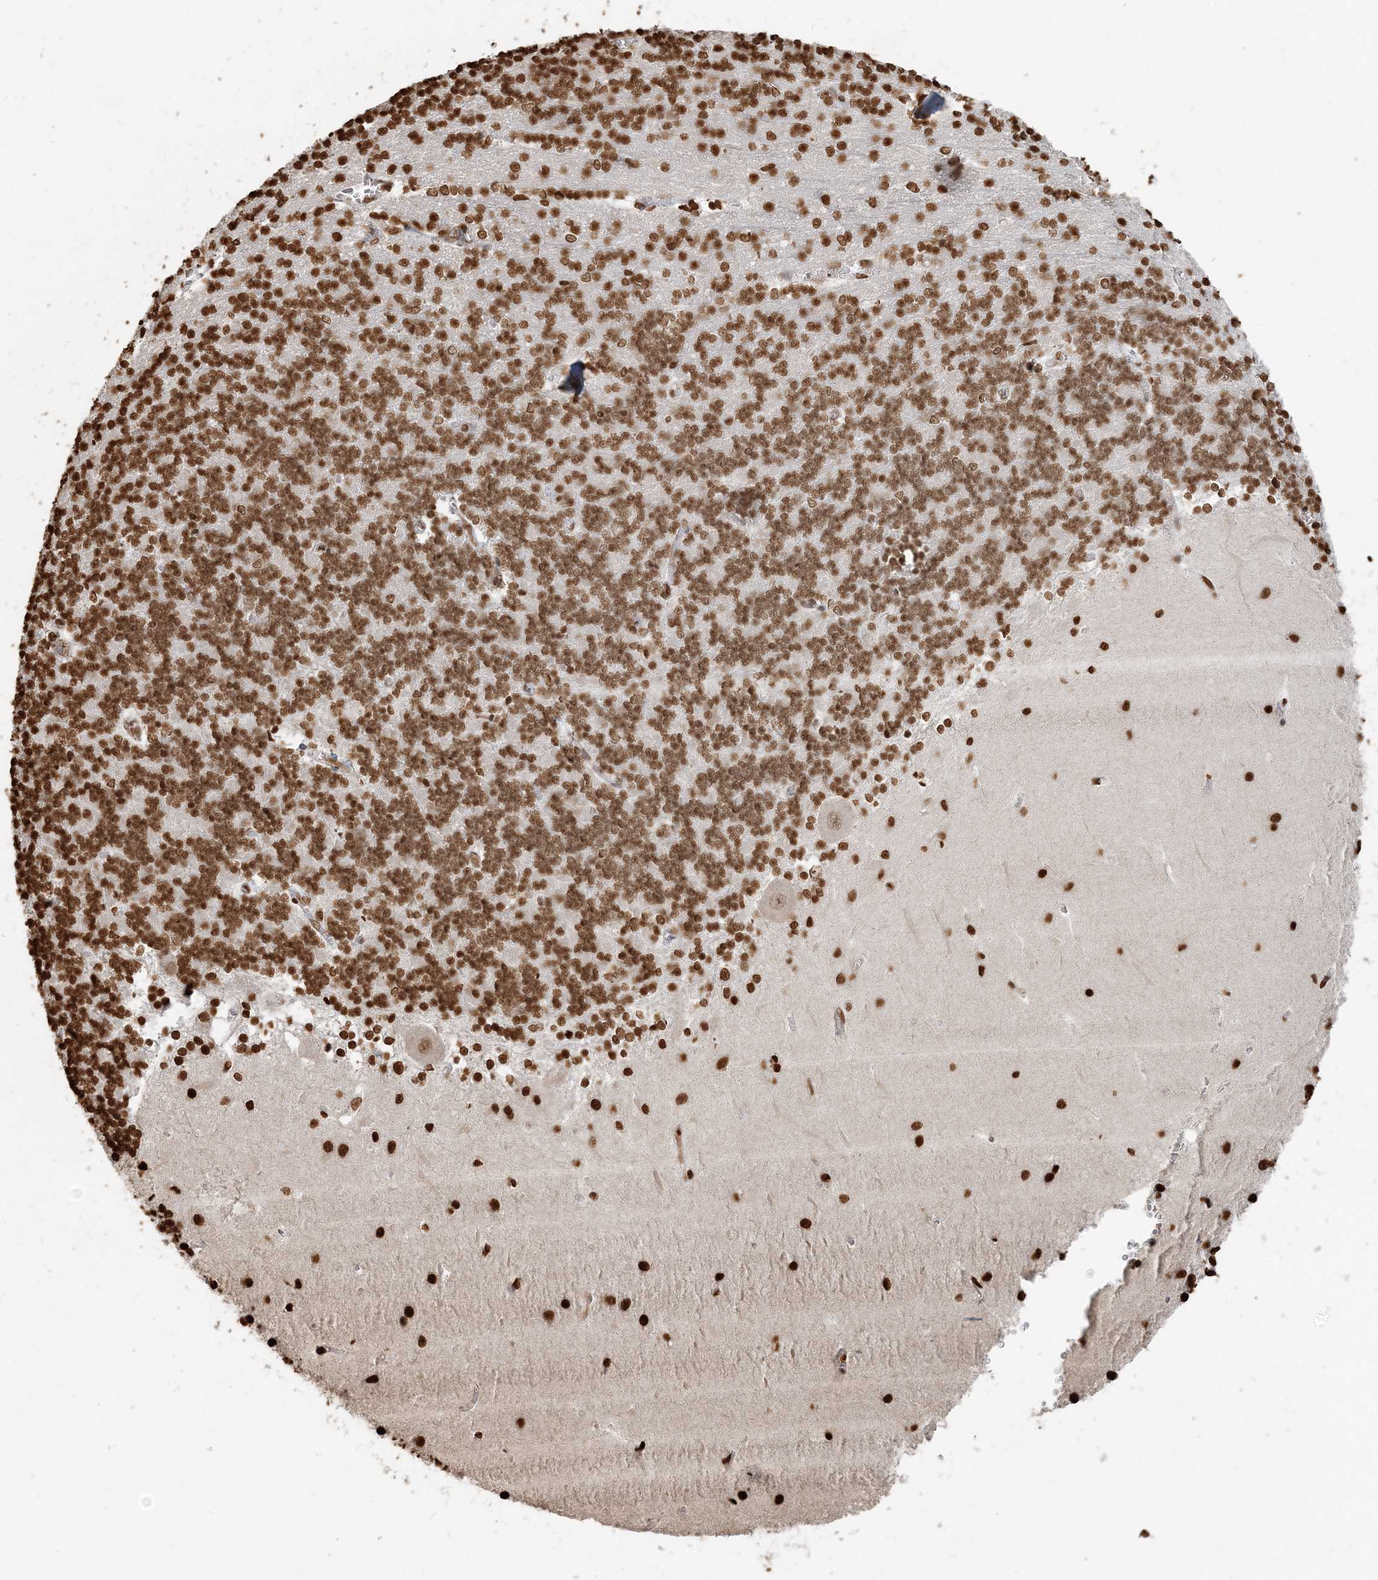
{"staining": {"intensity": "strong", "quantity": ">75%", "location": "nuclear"}, "tissue": "cerebellum", "cell_type": "Cells in granular layer", "image_type": "normal", "snomed": [{"axis": "morphology", "description": "Normal tissue, NOS"}, {"axis": "topography", "description": "Cerebellum"}], "caption": "Immunohistochemistry (IHC) (DAB (3,3'-diaminobenzidine)) staining of unremarkable cerebellum reveals strong nuclear protein positivity in about >75% of cells in granular layer. (Brightfield microscopy of DAB IHC at high magnification).", "gene": "H3", "patient": {"sex": "male", "age": 37}}